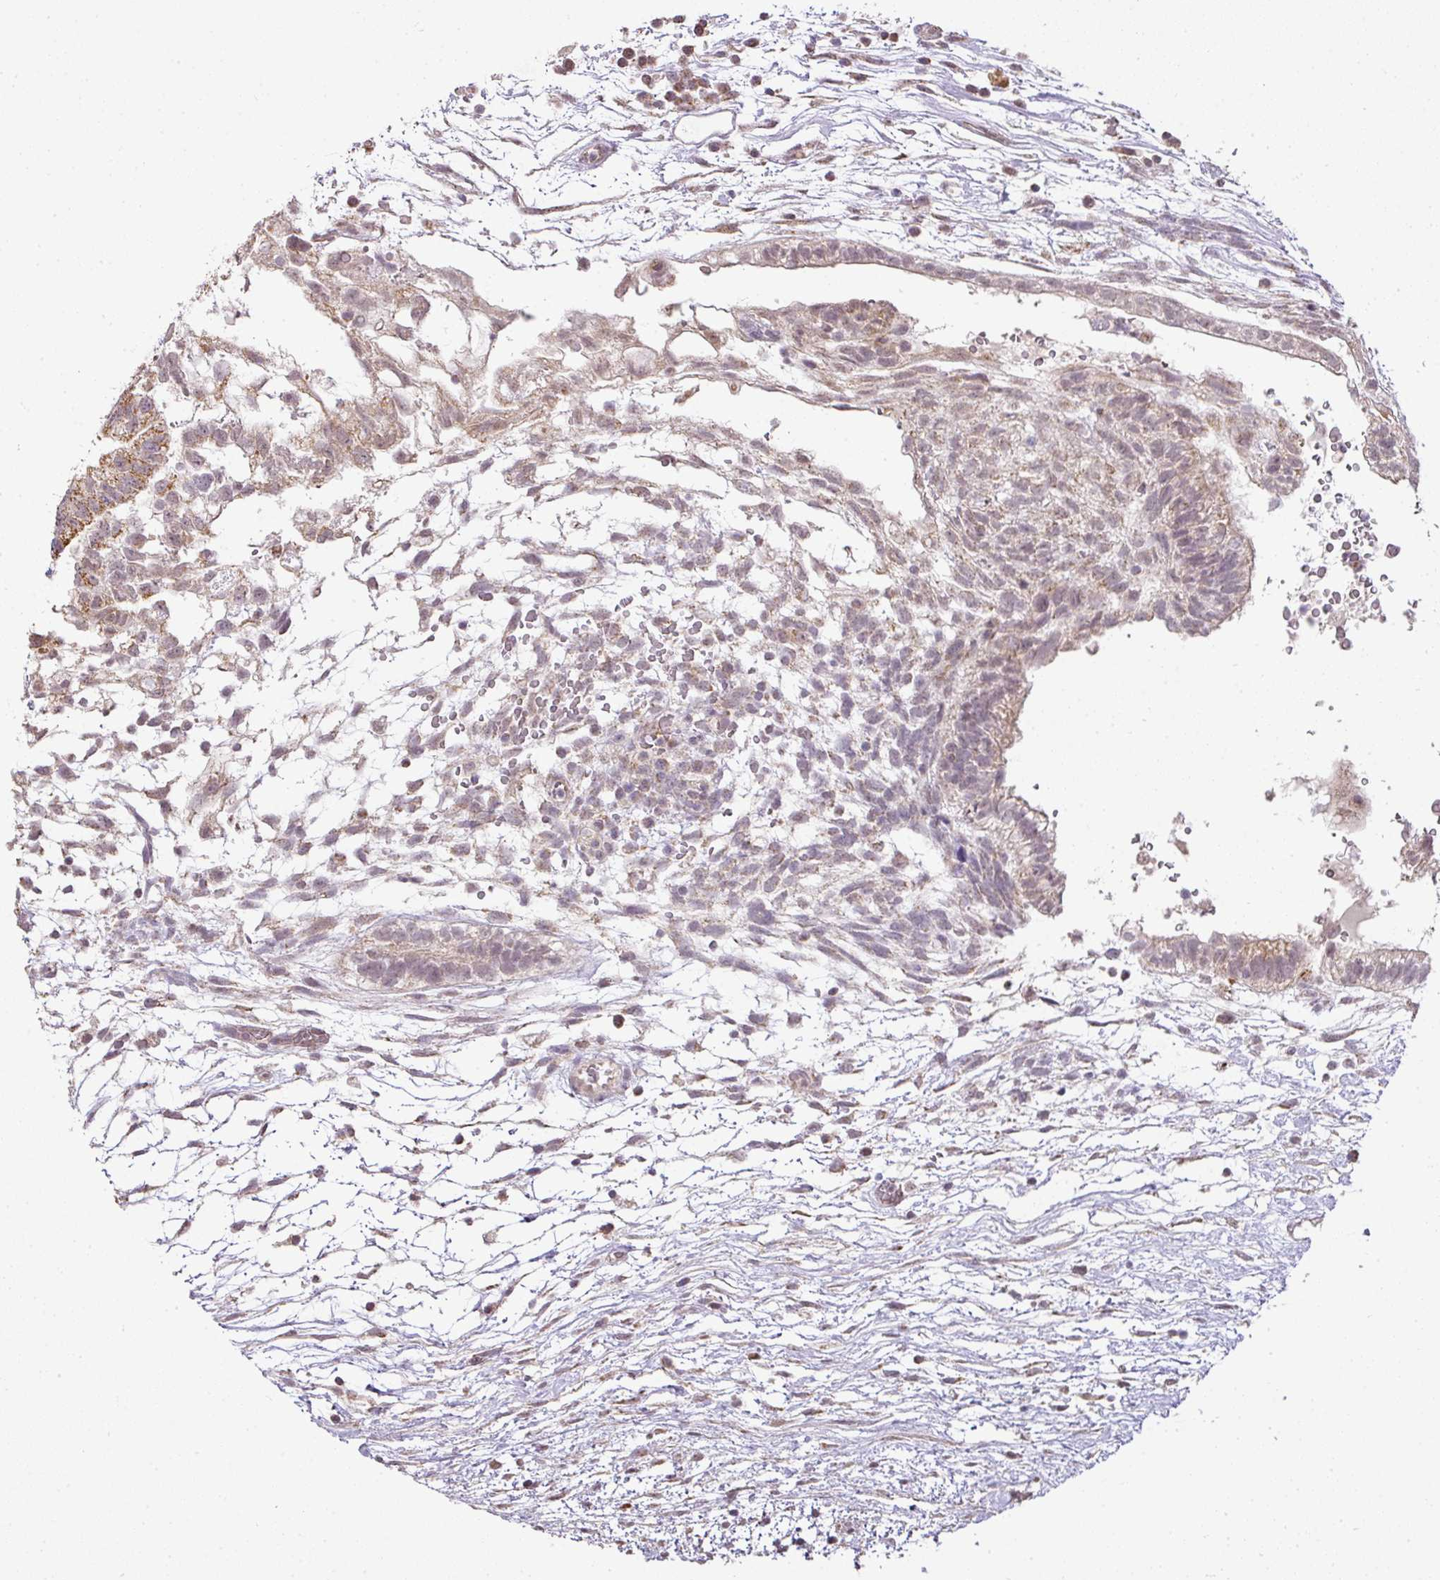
{"staining": {"intensity": "moderate", "quantity": "25%-75%", "location": "cytoplasmic/membranous"}, "tissue": "testis cancer", "cell_type": "Tumor cells", "image_type": "cancer", "snomed": [{"axis": "morphology", "description": "Carcinoma, Embryonal, NOS"}, {"axis": "topography", "description": "Testis"}], "caption": "A high-resolution photomicrograph shows IHC staining of testis cancer (embryonal carcinoma), which demonstrates moderate cytoplasmic/membranous expression in approximately 25%-75% of tumor cells.", "gene": "MYOM2", "patient": {"sex": "male", "age": 32}}